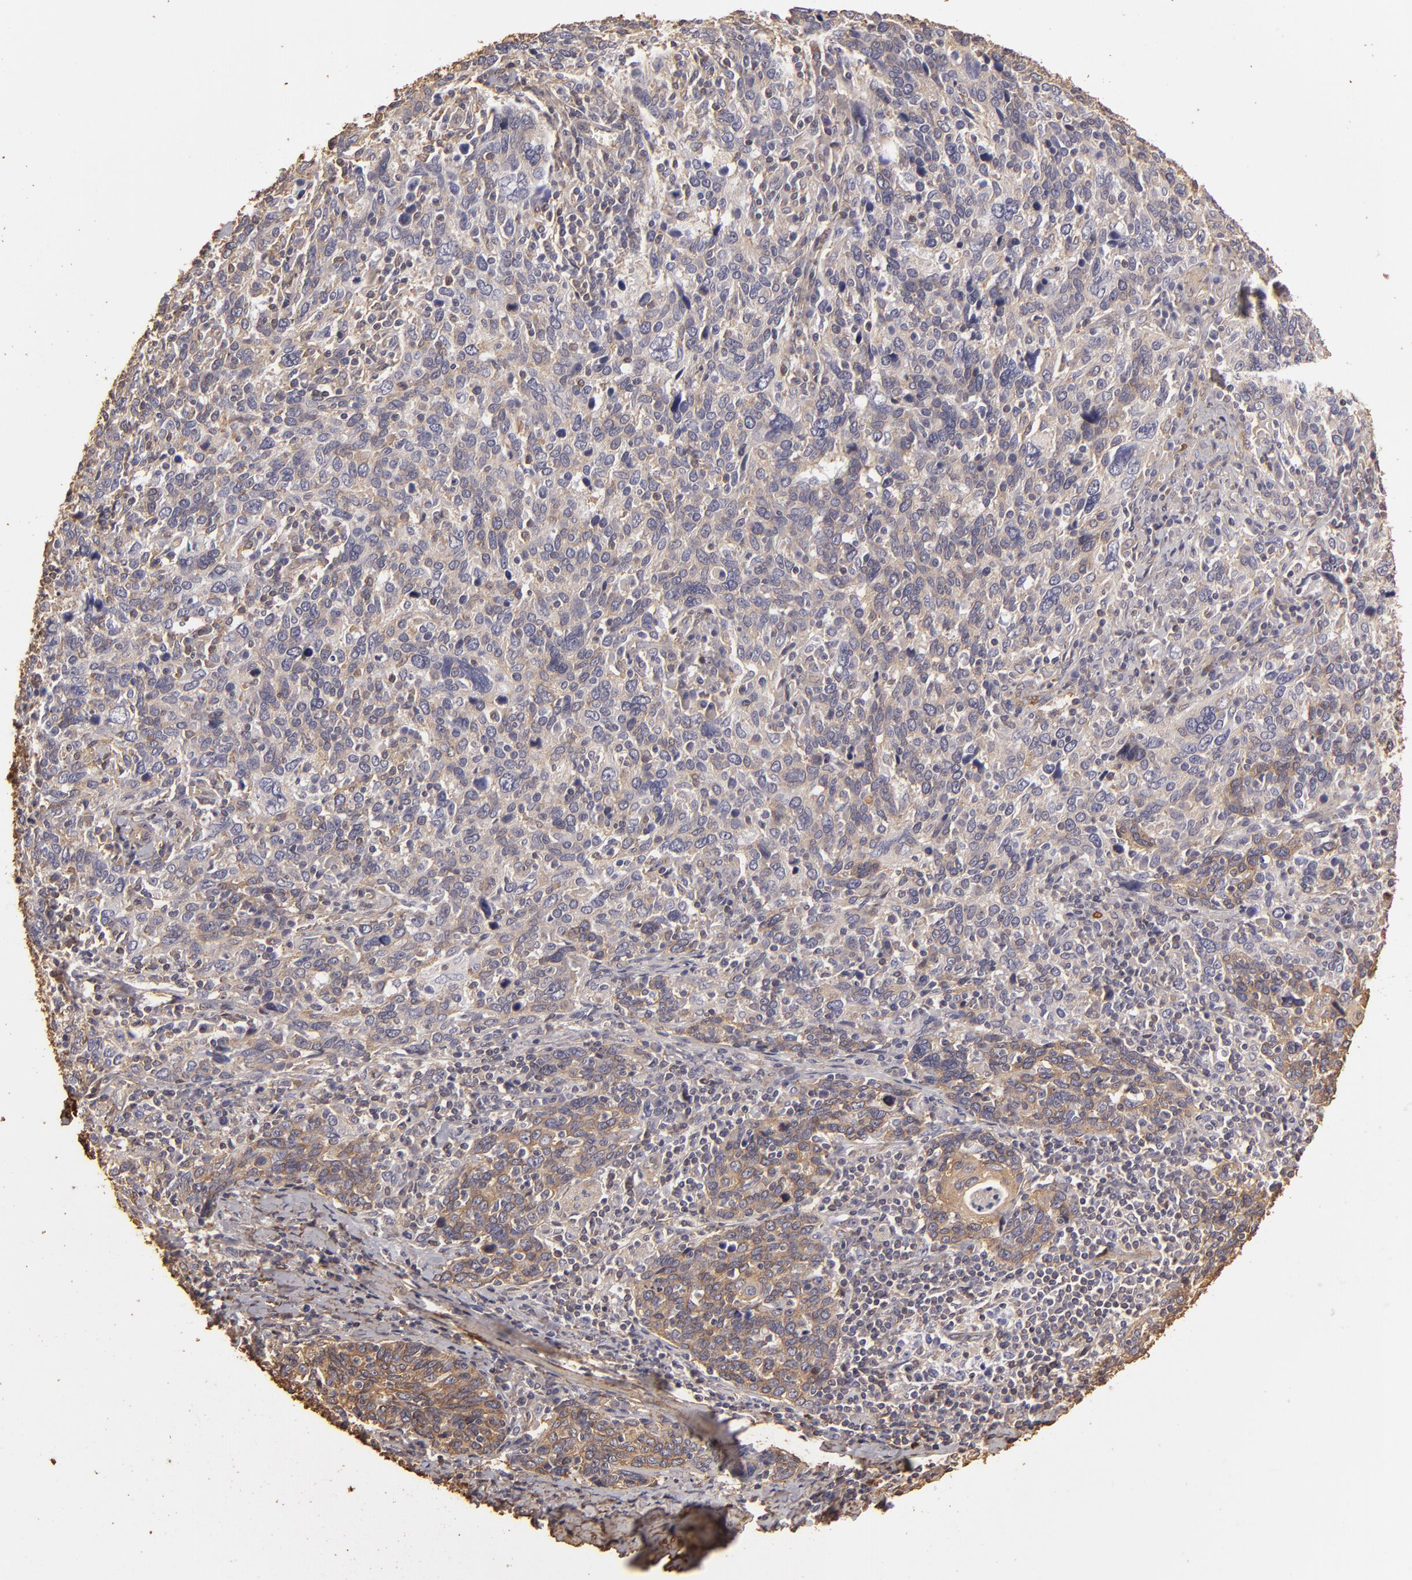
{"staining": {"intensity": "weak", "quantity": "25%-75%", "location": "cytoplasmic/membranous"}, "tissue": "cervical cancer", "cell_type": "Tumor cells", "image_type": "cancer", "snomed": [{"axis": "morphology", "description": "Squamous cell carcinoma, NOS"}, {"axis": "topography", "description": "Cervix"}], "caption": "Protein analysis of cervical cancer tissue shows weak cytoplasmic/membranous staining in approximately 25%-75% of tumor cells.", "gene": "HSPB6", "patient": {"sex": "female", "age": 41}}